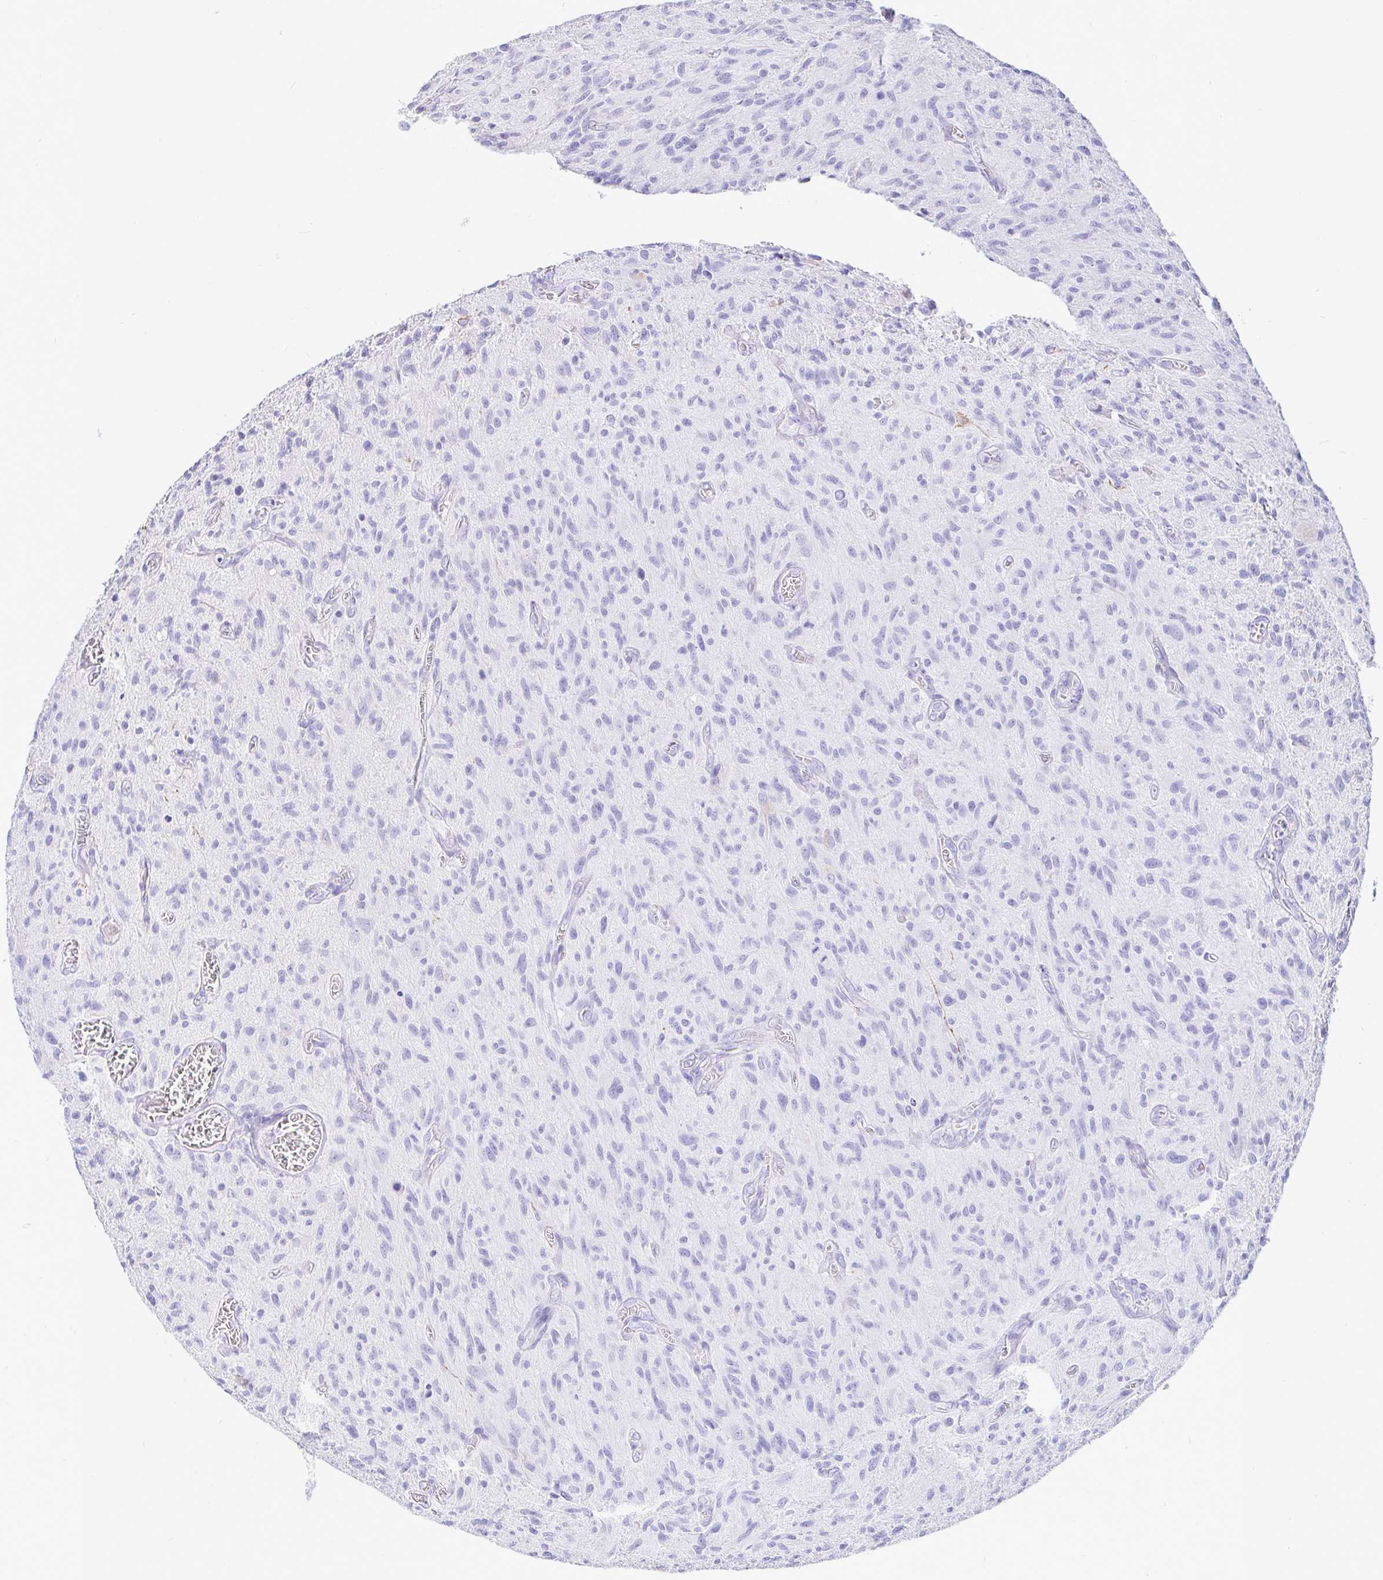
{"staining": {"intensity": "negative", "quantity": "none", "location": "none"}, "tissue": "glioma", "cell_type": "Tumor cells", "image_type": "cancer", "snomed": [{"axis": "morphology", "description": "Glioma, malignant, High grade"}, {"axis": "topography", "description": "Brain"}], "caption": "Immunohistochemistry (IHC) image of glioma stained for a protein (brown), which exhibits no expression in tumor cells. (IHC, brightfield microscopy, high magnification).", "gene": "CCDC62", "patient": {"sex": "male", "age": 75}}